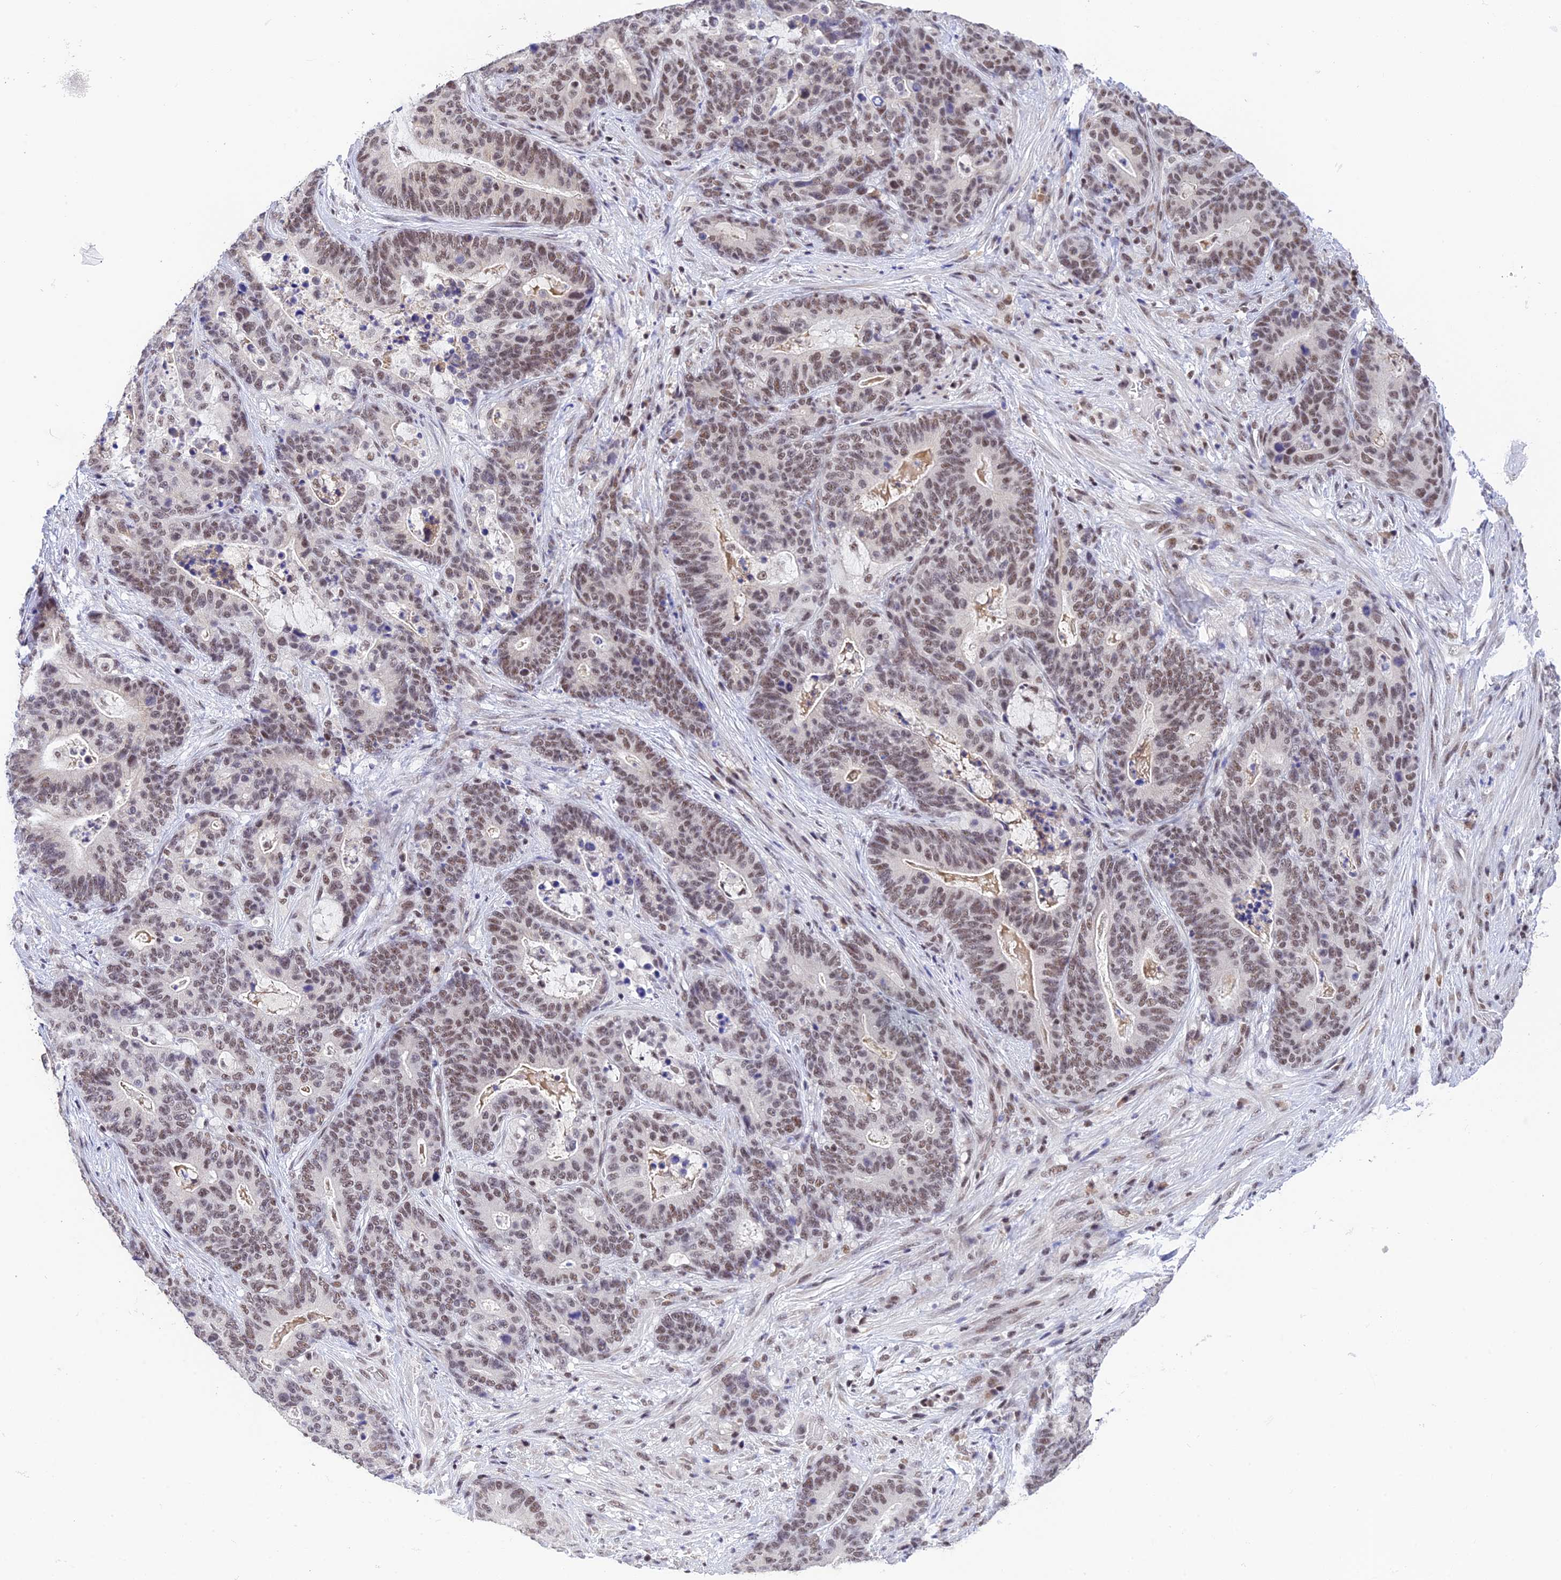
{"staining": {"intensity": "weak", "quantity": ">75%", "location": "nuclear"}, "tissue": "stomach cancer", "cell_type": "Tumor cells", "image_type": "cancer", "snomed": [{"axis": "morphology", "description": "Normal tissue, NOS"}, {"axis": "morphology", "description": "Adenocarcinoma, NOS"}, {"axis": "topography", "description": "Stomach"}], "caption": "Stomach cancer (adenocarcinoma) stained for a protein demonstrates weak nuclear positivity in tumor cells.", "gene": "THAP11", "patient": {"sex": "female", "age": 64}}